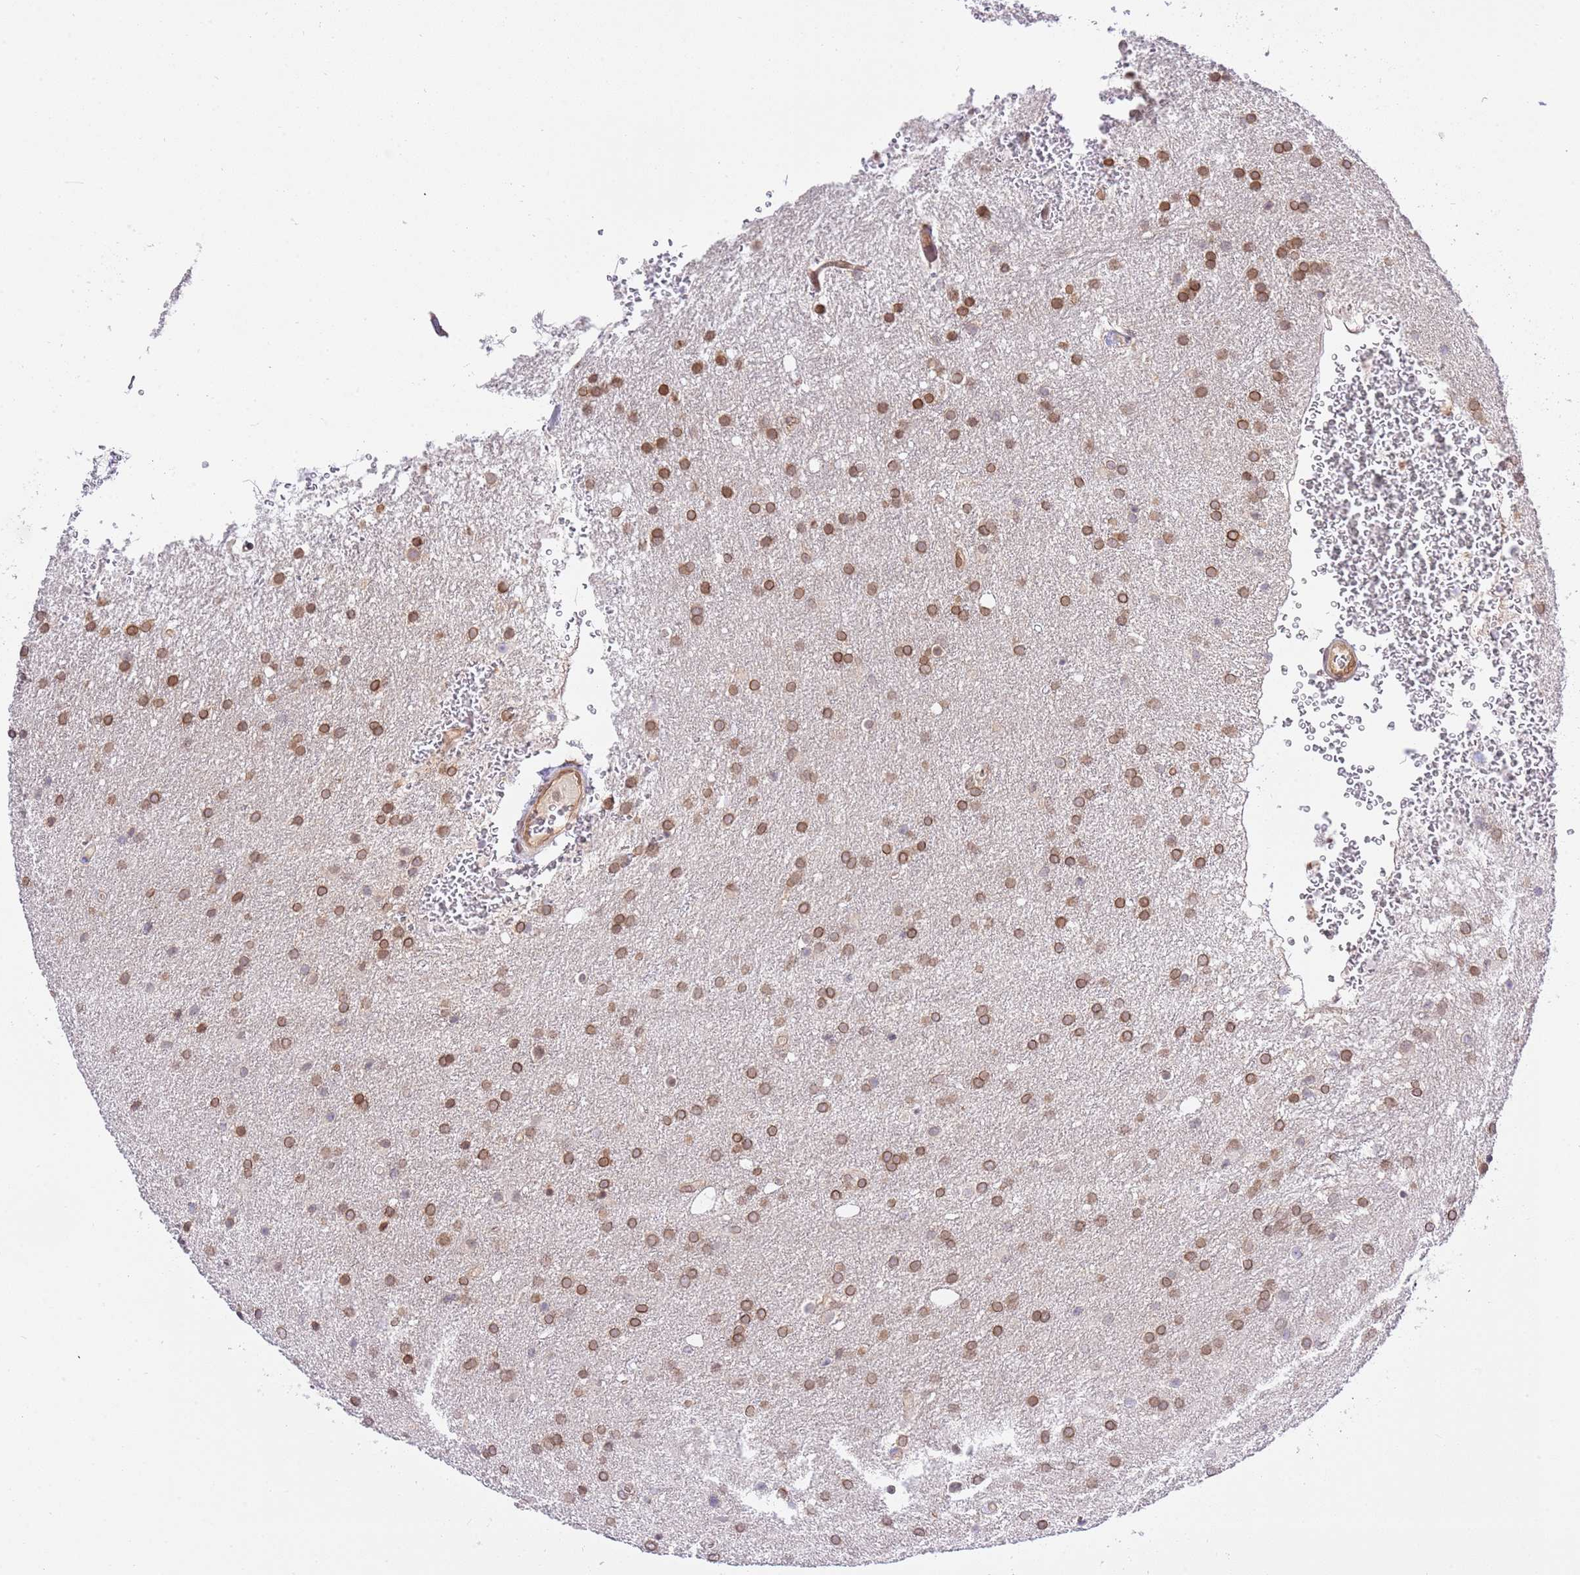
{"staining": {"intensity": "moderate", "quantity": ">75%", "location": "cytoplasmic/membranous,nuclear"}, "tissue": "glioma", "cell_type": "Tumor cells", "image_type": "cancer", "snomed": [{"axis": "morphology", "description": "Glioma, malignant, Low grade"}, {"axis": "topography", "description": "Brain"}], "caption": "A brown stain labels moderate cytoplasmic/membranous and nuclear staining of a protein in human glioma tumor cells.", "gene": "TRIM37", "patient": {"sex": "female", "age": 32}}